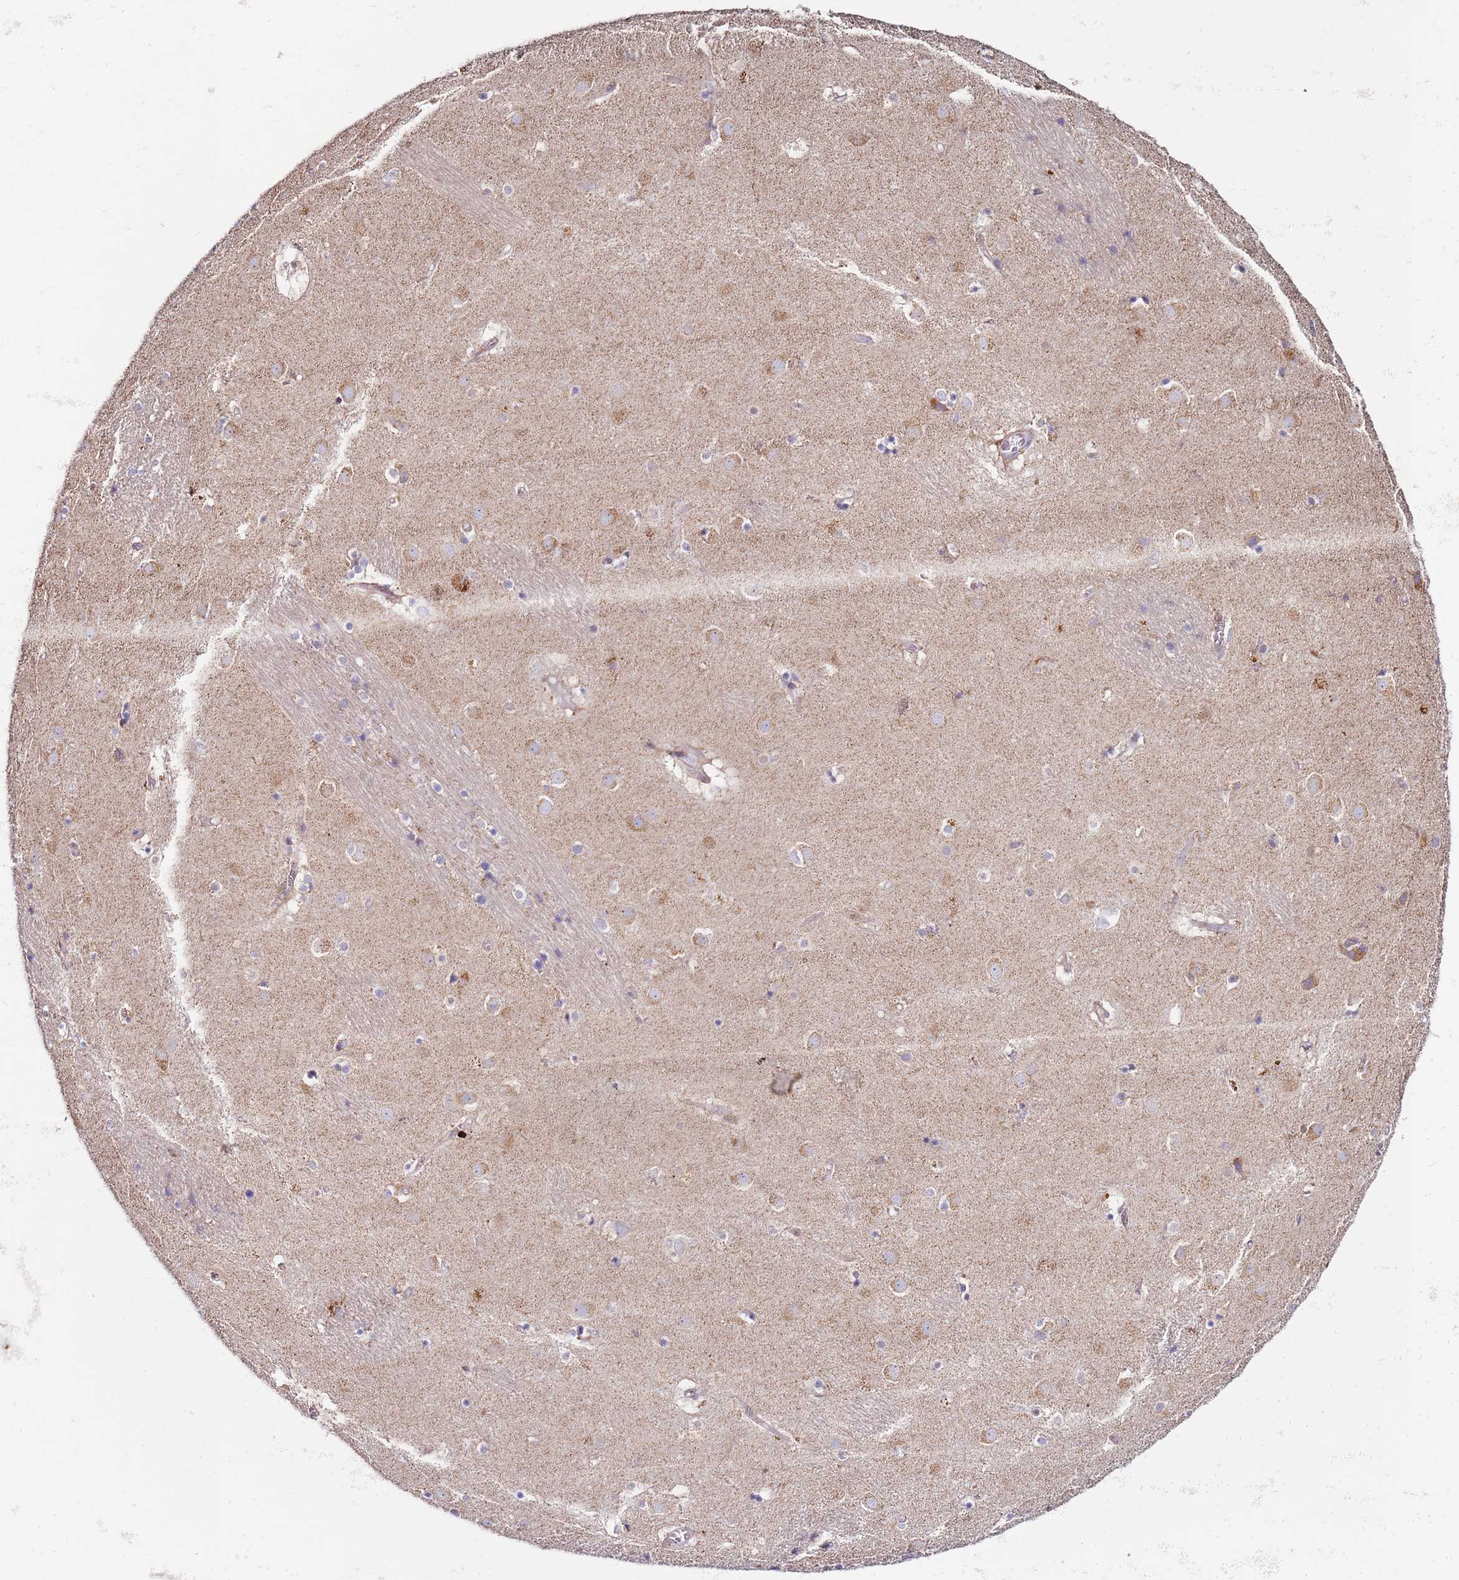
{"staining": {"intensity": "weak", "quantity": "25%-75%", "location": "cytoplasmic/membranous"}, "tissue": "caudate", "cell_type": "Glial cells", "image_type": "normal", "snomed": [{"axis": "morphology", "description": "Normal tissue, NOS"}, {"axis": "topography", "description": "Lateral ventricle wall"}], "caption": "Immunohistochemical staining of unremarkable caudate reveals 25%-75% levels of weak cytoplasmic/membranous protein expression in approximately 25%-75% of glial cells.", "gene": "CNOT9", "patient": {"sex": "male", "age": 70}}